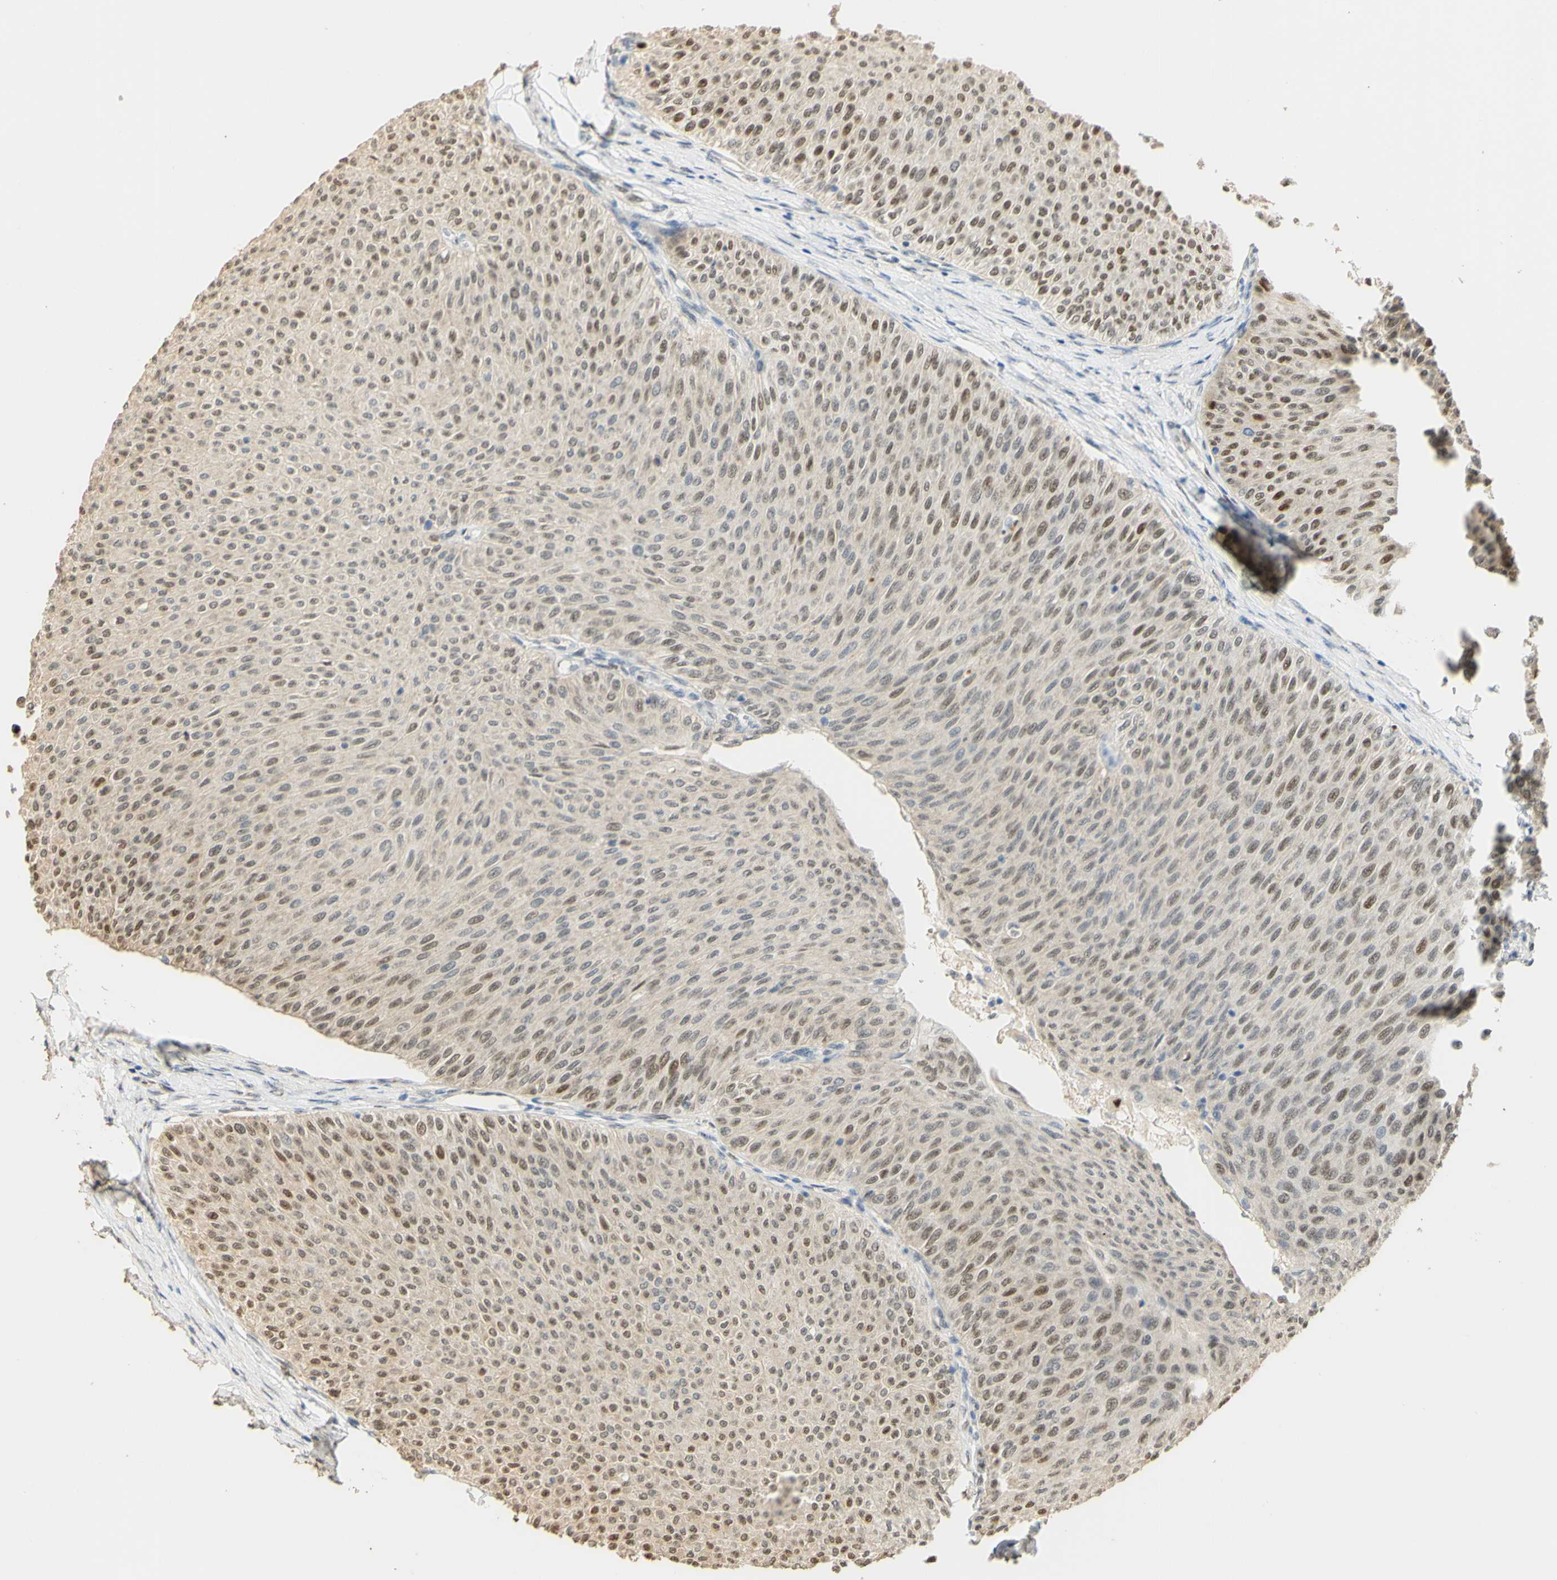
{"staining": {"intensity": "moderate", "quantity": "25%-75%", "location": "cytoplasmic/membranous,nuclear"}, "tissue": "urothelial cancer", "cell_type": "Tumor cells", "image_type": "cancer", "snomed": [{"axis": "morphology", "description": "Urothelial carcinoma, Low grade"}, {"axis": "topography", "description": "Urinary bladder"}], "caption": "Immunohistochemistry (DAB (3,3'-diaminobenzidine)) staining of urothelial carcinoma (low-grade) displays moderate cytoplasmic/membranous and nuclear protein expression in approximately 25%-75% of tumor cells.", "gene": "MAP3K4", "patient": {"sex": "male", "age": 78}}